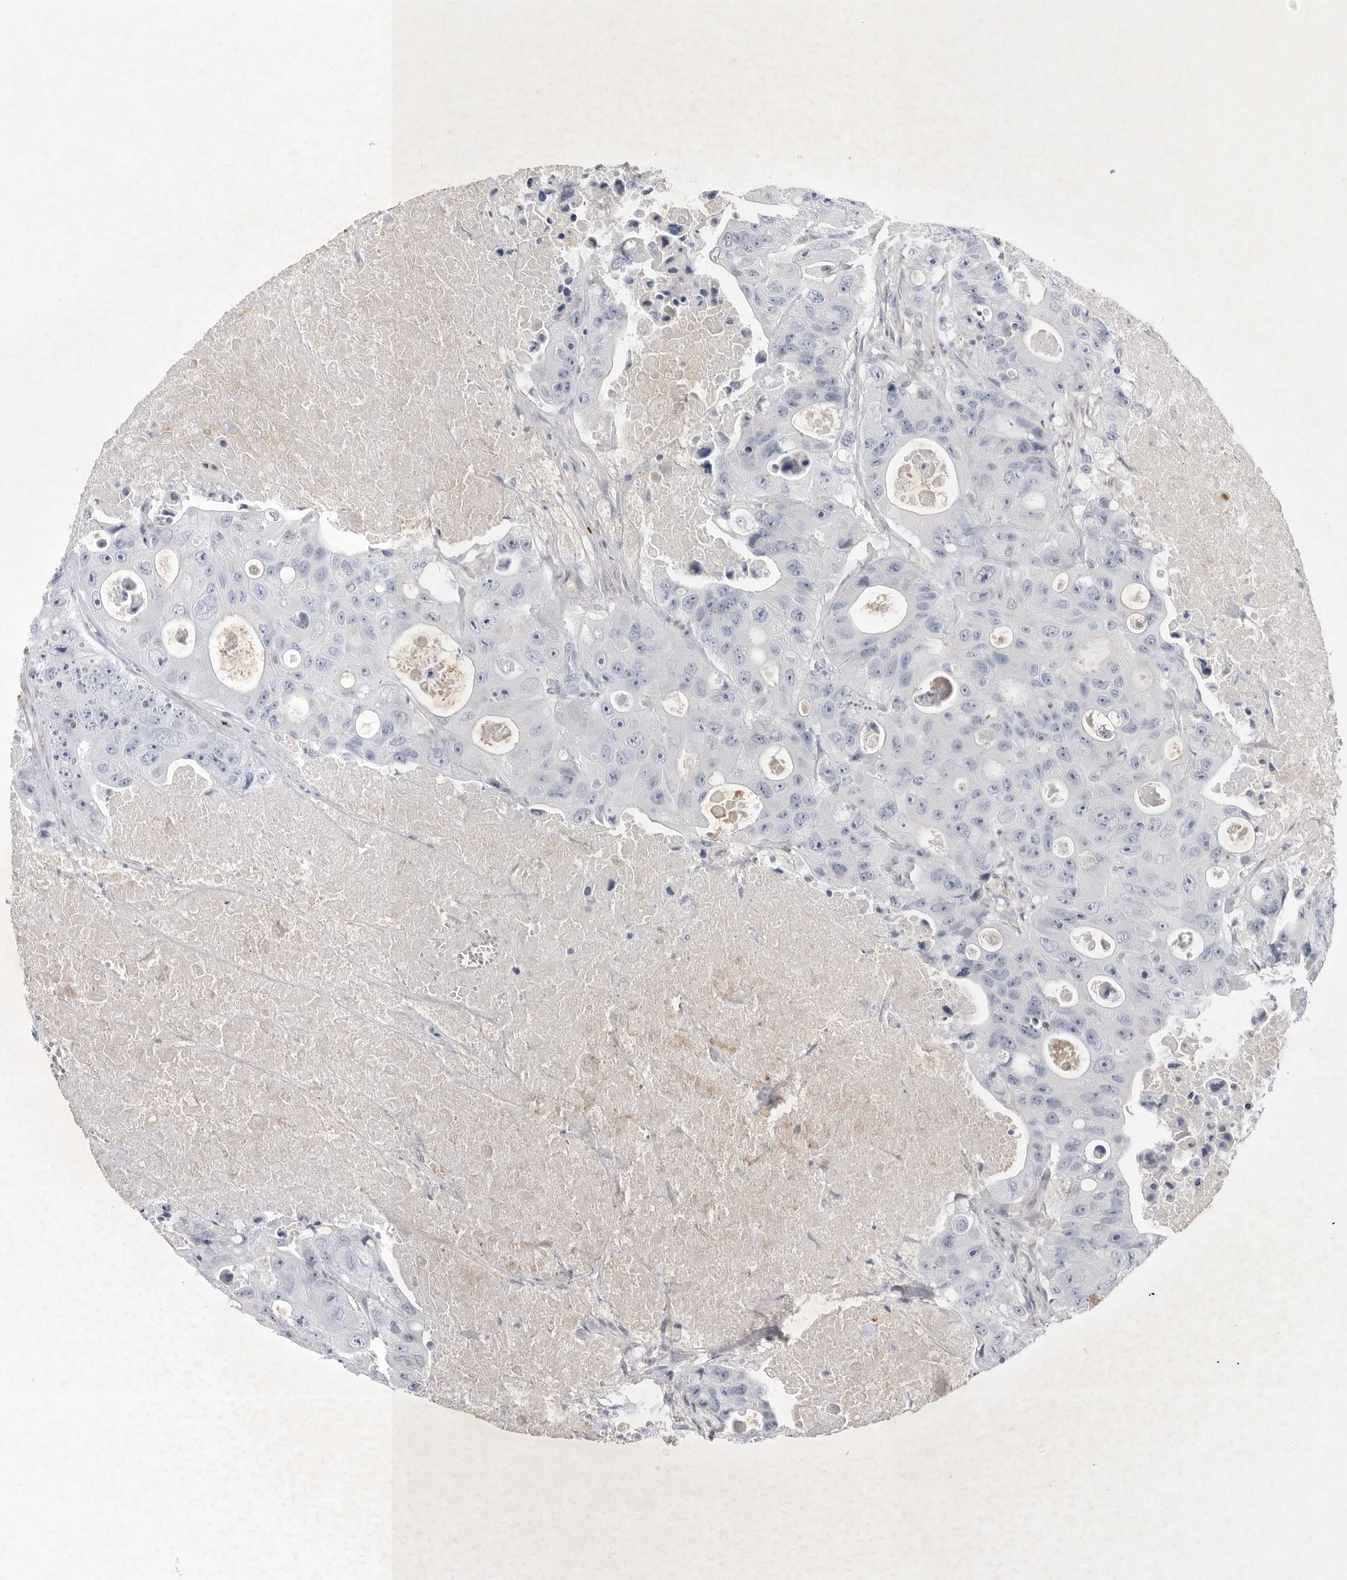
{"staining": {"intensity": "negative", "quantity": "none", "location": "none"}, "tissue": "colorectal cancer", "cell_type": "Tumor cells", "image_type": "cancer", "snomed": [{"axis": "morphology", "description": "Adenocarcinoma, NOS"}, {"axis": "topography", "description": "Colon"}], "caption": "Immunohistochemistry (IHC) micrograph of neoplastic tissue: colorectal adenocarcinoma stained with DAB reveals no significant protein staining in tumor cells.", "gene": "SIGLEC10", "patient": {"sex": "female", "age": 46}}